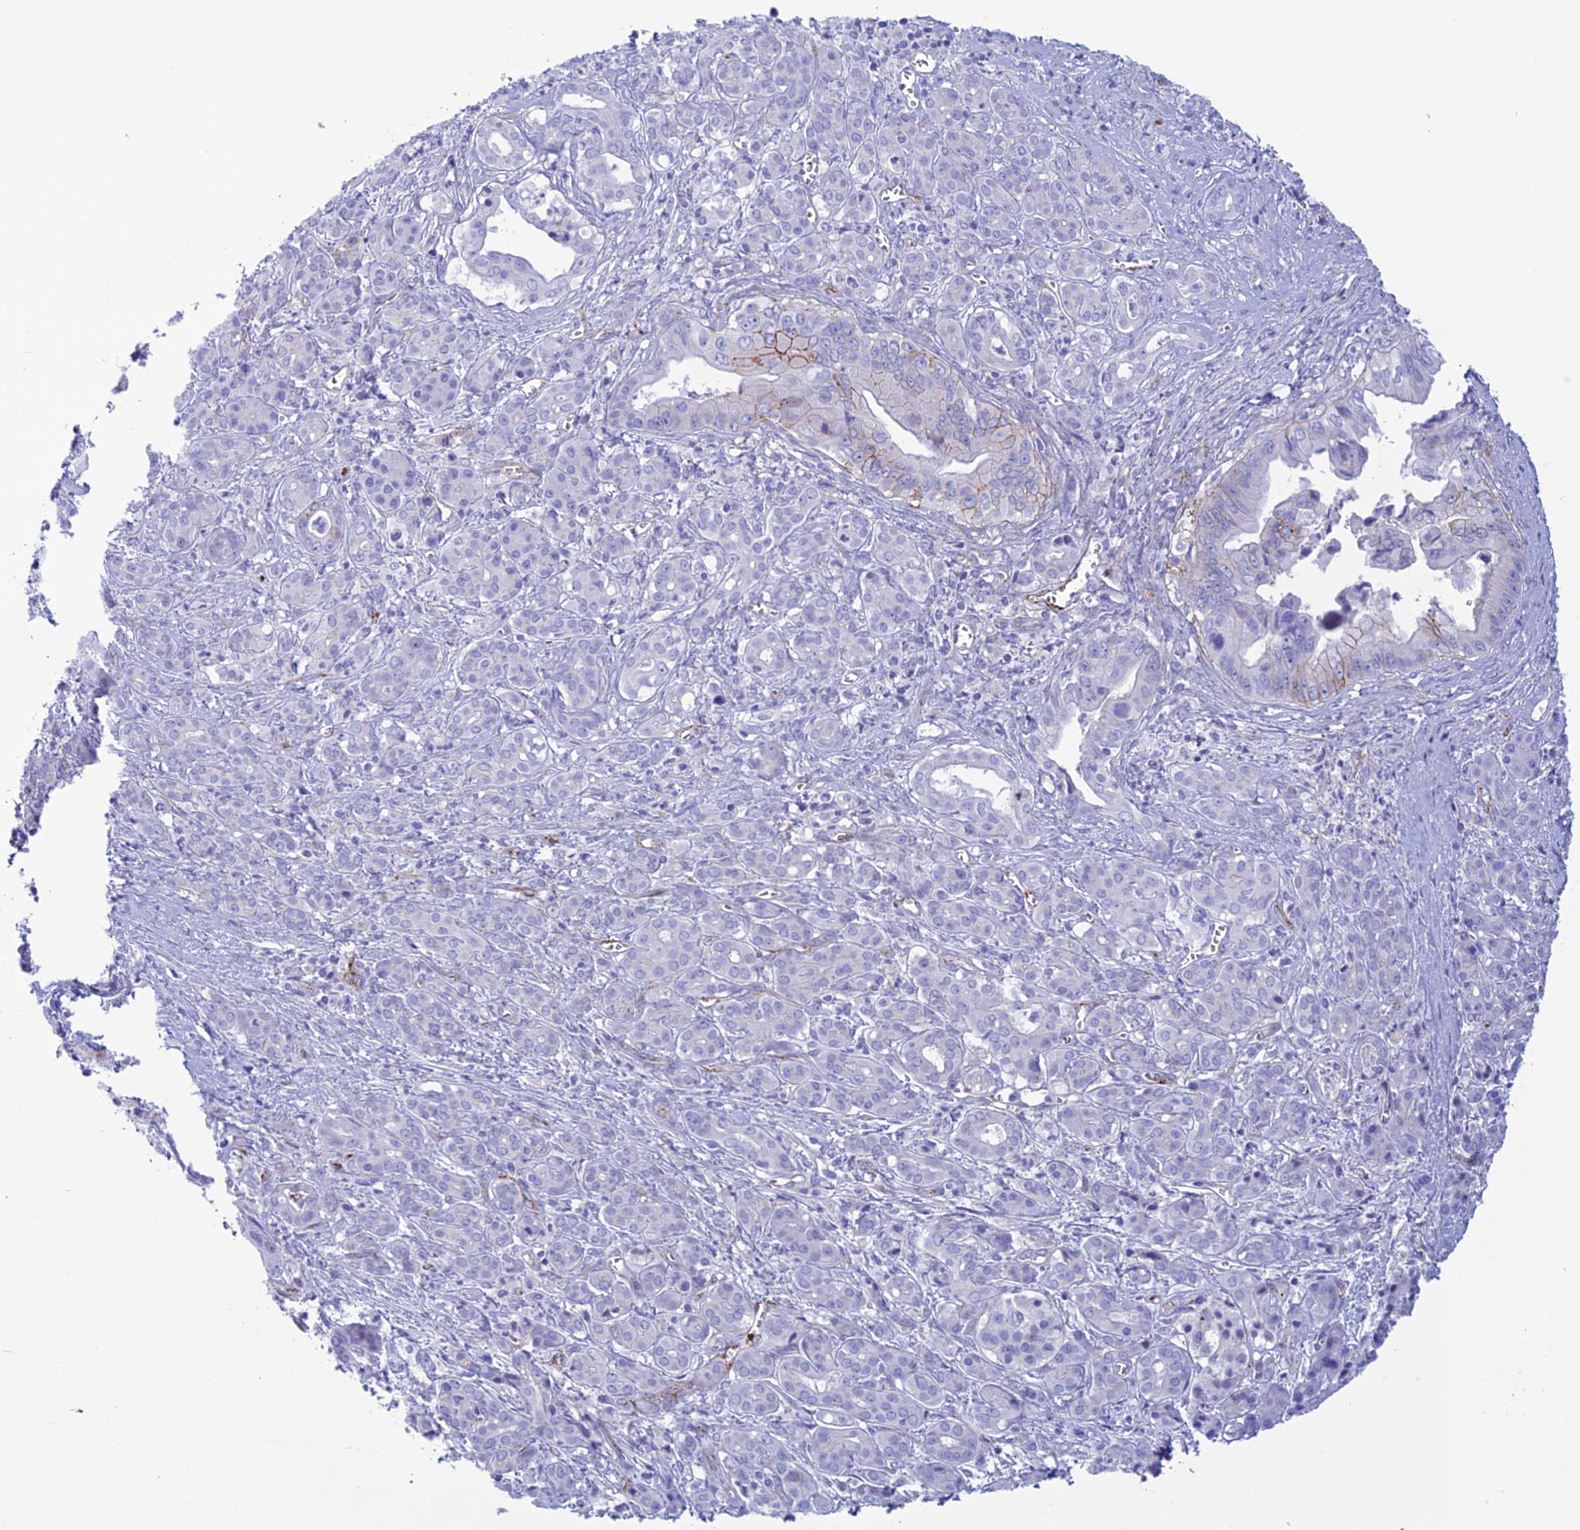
{"staining": {"intensity": "negative", "quantity": "none", "location": "none"}, "tissue": "pancreatic cancer", "cell_type": "Tumor cells", "image_type": "cancer", "snomed": [{"axis": "morphology", "description": "Adenocarcinoma, NOS"}, {"axis": "topography", "description": "Pancreas"}], "caption": "IHC photomicrograph of human pancreatic cancer (adenocarcinoma) stained for a protein (brown), which displays no expression in tumor cells.", "gene": "CDC42EP5", "patient": {"sex": "male", "age": 59}}